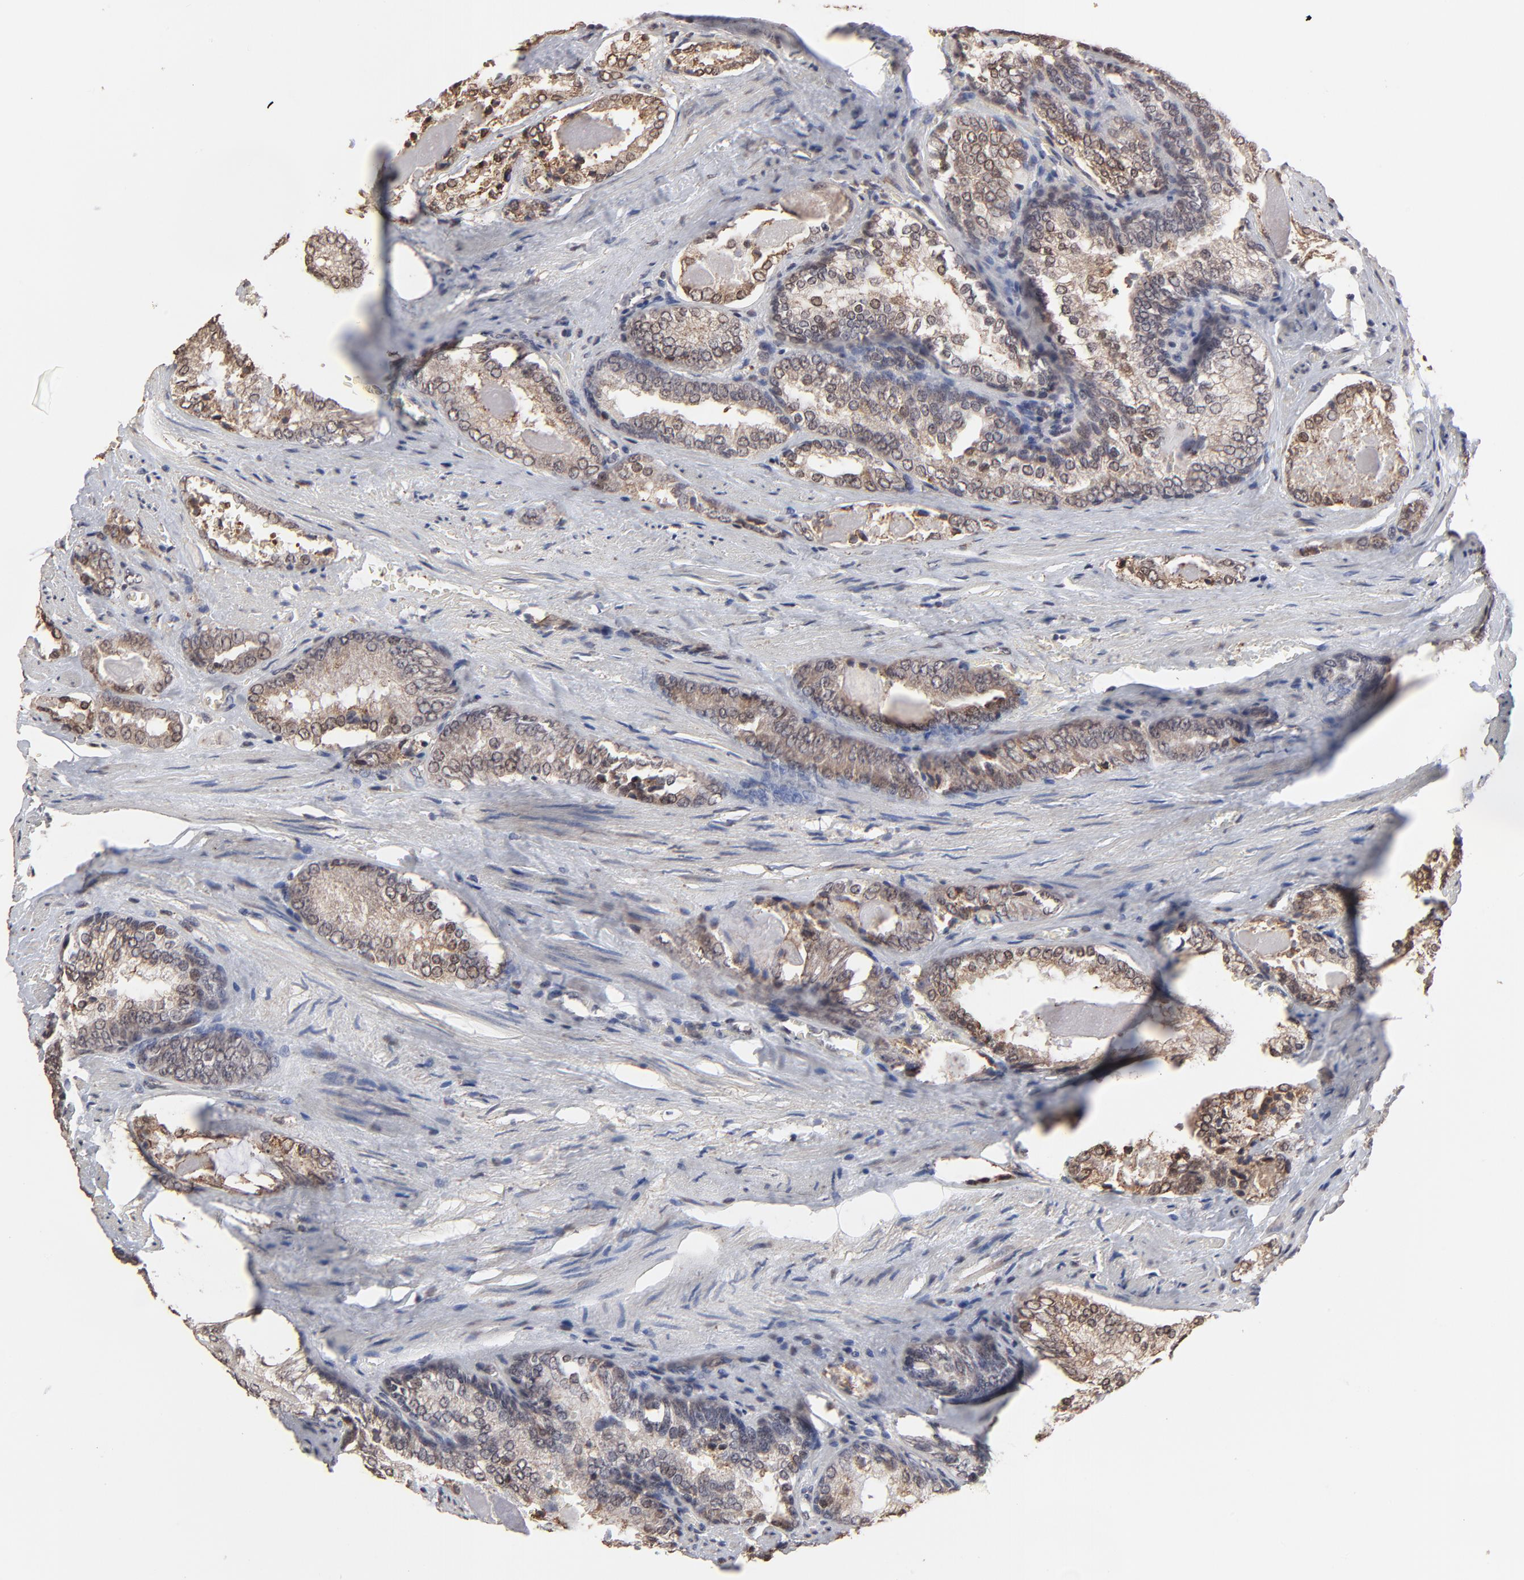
{"staining": {"intensity": "moderate", "quantity": ">75%", "location": "cytoplasmic/membranous"}, "tissue": "prostate cancer", "cell_type": "Tumor cells", "image_type": "cancer", "snomed": [{"axis": "morphology", "description": "Adenocarcinoma, Medium grade"}, {"axis": "topography", "description": "Prostate"}], "caption": "The immunohistochemical stain labels moderate cytoplasmic/membranous expression in tumor cells of prostate adenocarcinoma (medium-grade) tissue. Using DAB (3,3'-diaminobenzidine) (brown) and hematoxylin (blue) stains, captured at high magnification using brightfield microscopy.", "gene": "CHM", "patient": {"sex": "male", "age": 60}}